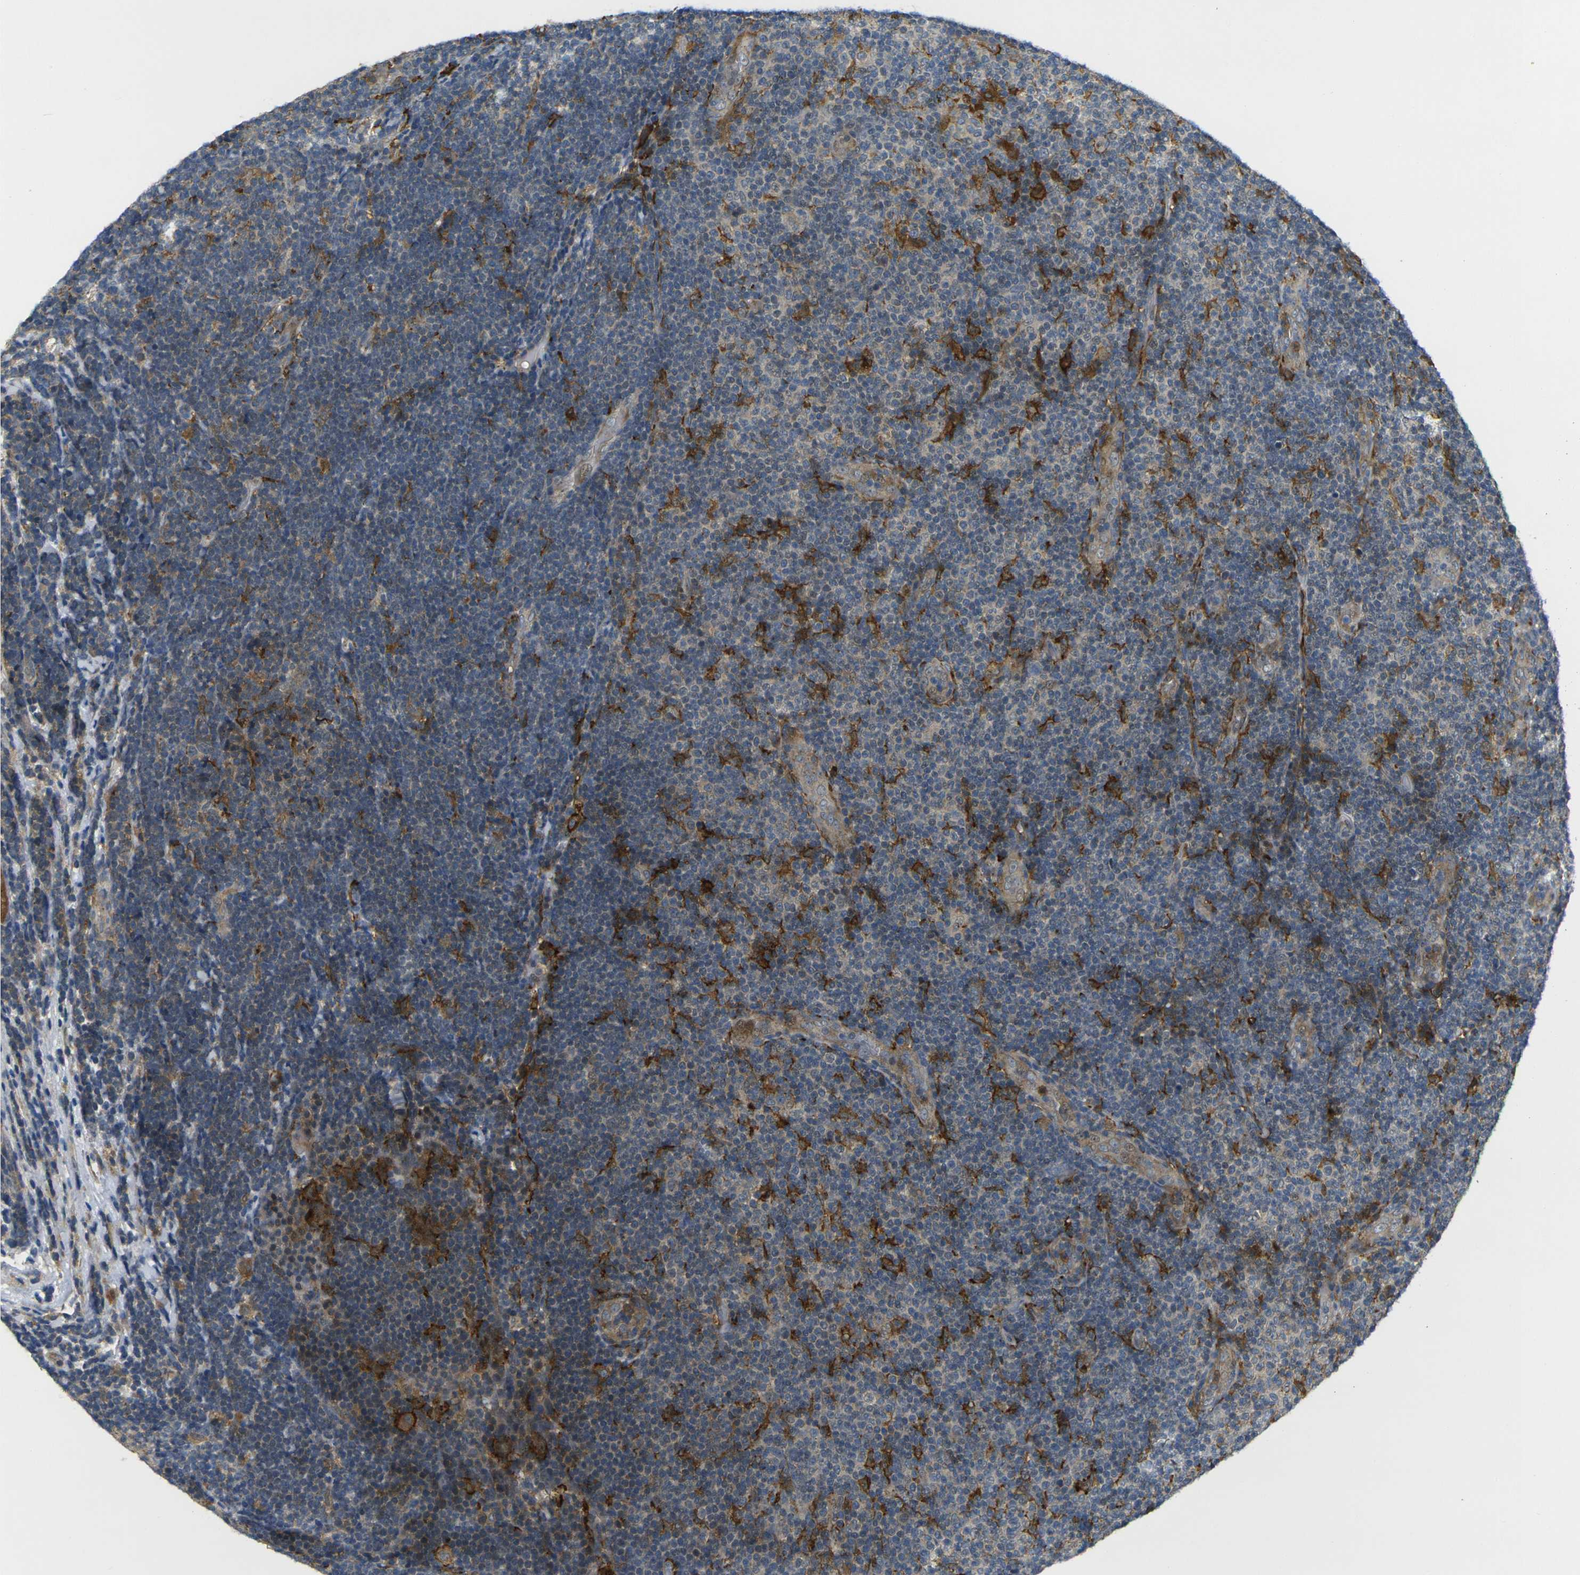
{"staining": {"intensity": "weak", "quantity": "25%-75%", "location": "cytoplasmic/membranous"}, "tissue": "lymphoma", "cell_type": "Tumor cells", "image_type": "cancer", "snomed": [{"axis": "morphology", "description": "Malignant lymphoma, non-Hodgkin's type, Low grade"}, {"axis": "topography", "description": "Lymph node"}], "caption": "DAB immunohistochemical staining of malignant lymphoma, non-Hodgkin's type (low-grade) demonstrates weak cytoplasmic/membranous protein staining in approximately 25%-75% of tumor cells.", "gene": "PIGL", "patient": {"sex": "male", "age": 83}}